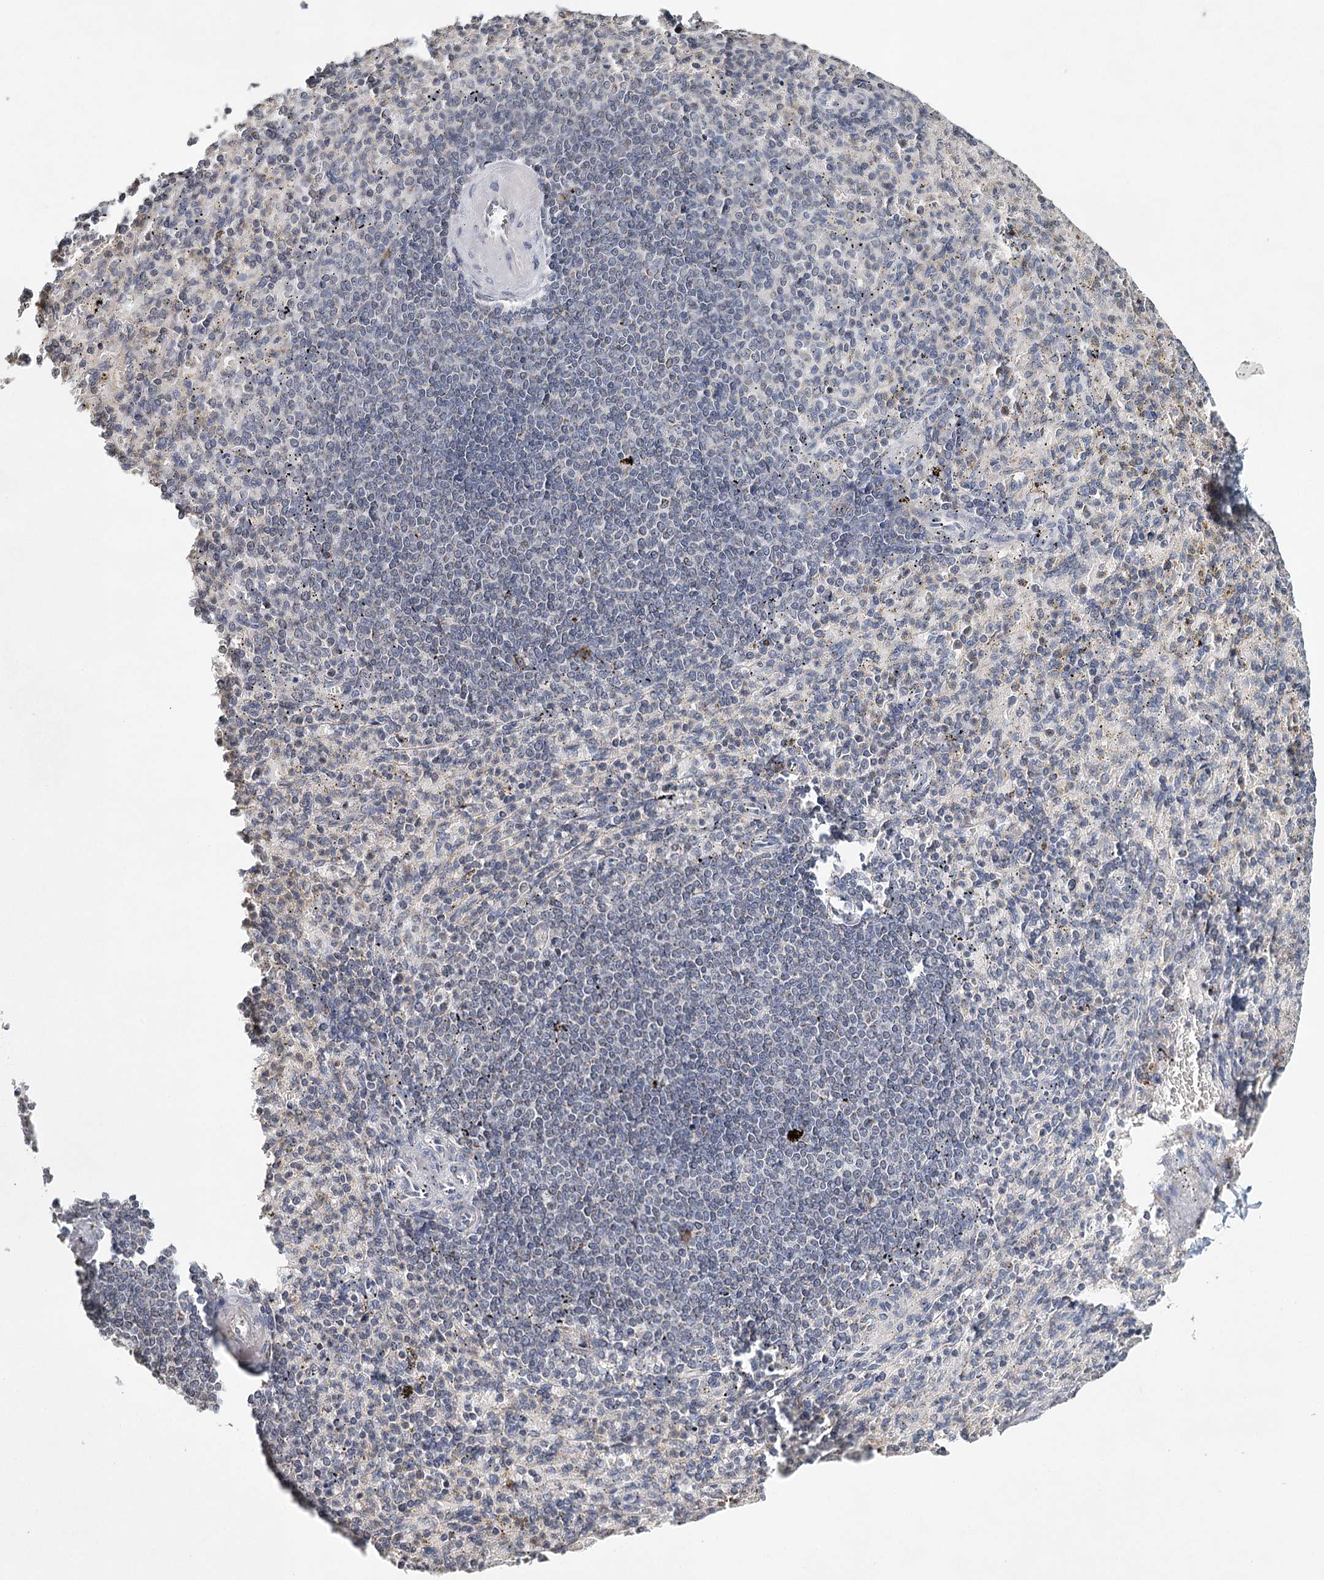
{"staining": {"intensity": "negative", "quantity": "none", "location": "none"}, "tissue": "spleen", "cell_type": "Cells in red pulp", "image_type": "normal", "snomed": [{"axis": "morphology", "description": "Normal tissue, NOS"}, {"axis": "topography", "description": "Spleen"}], "caption": "Protein analysis of benign spleen reveals no significant expression in cells in red pulp. (Stains: DAB IHC with hematoxylin counter stain, Microscopy: brightfield microscopy at high magnification).", "gene": "ICOS", "patient": {"sex": "female", "age": 74}}